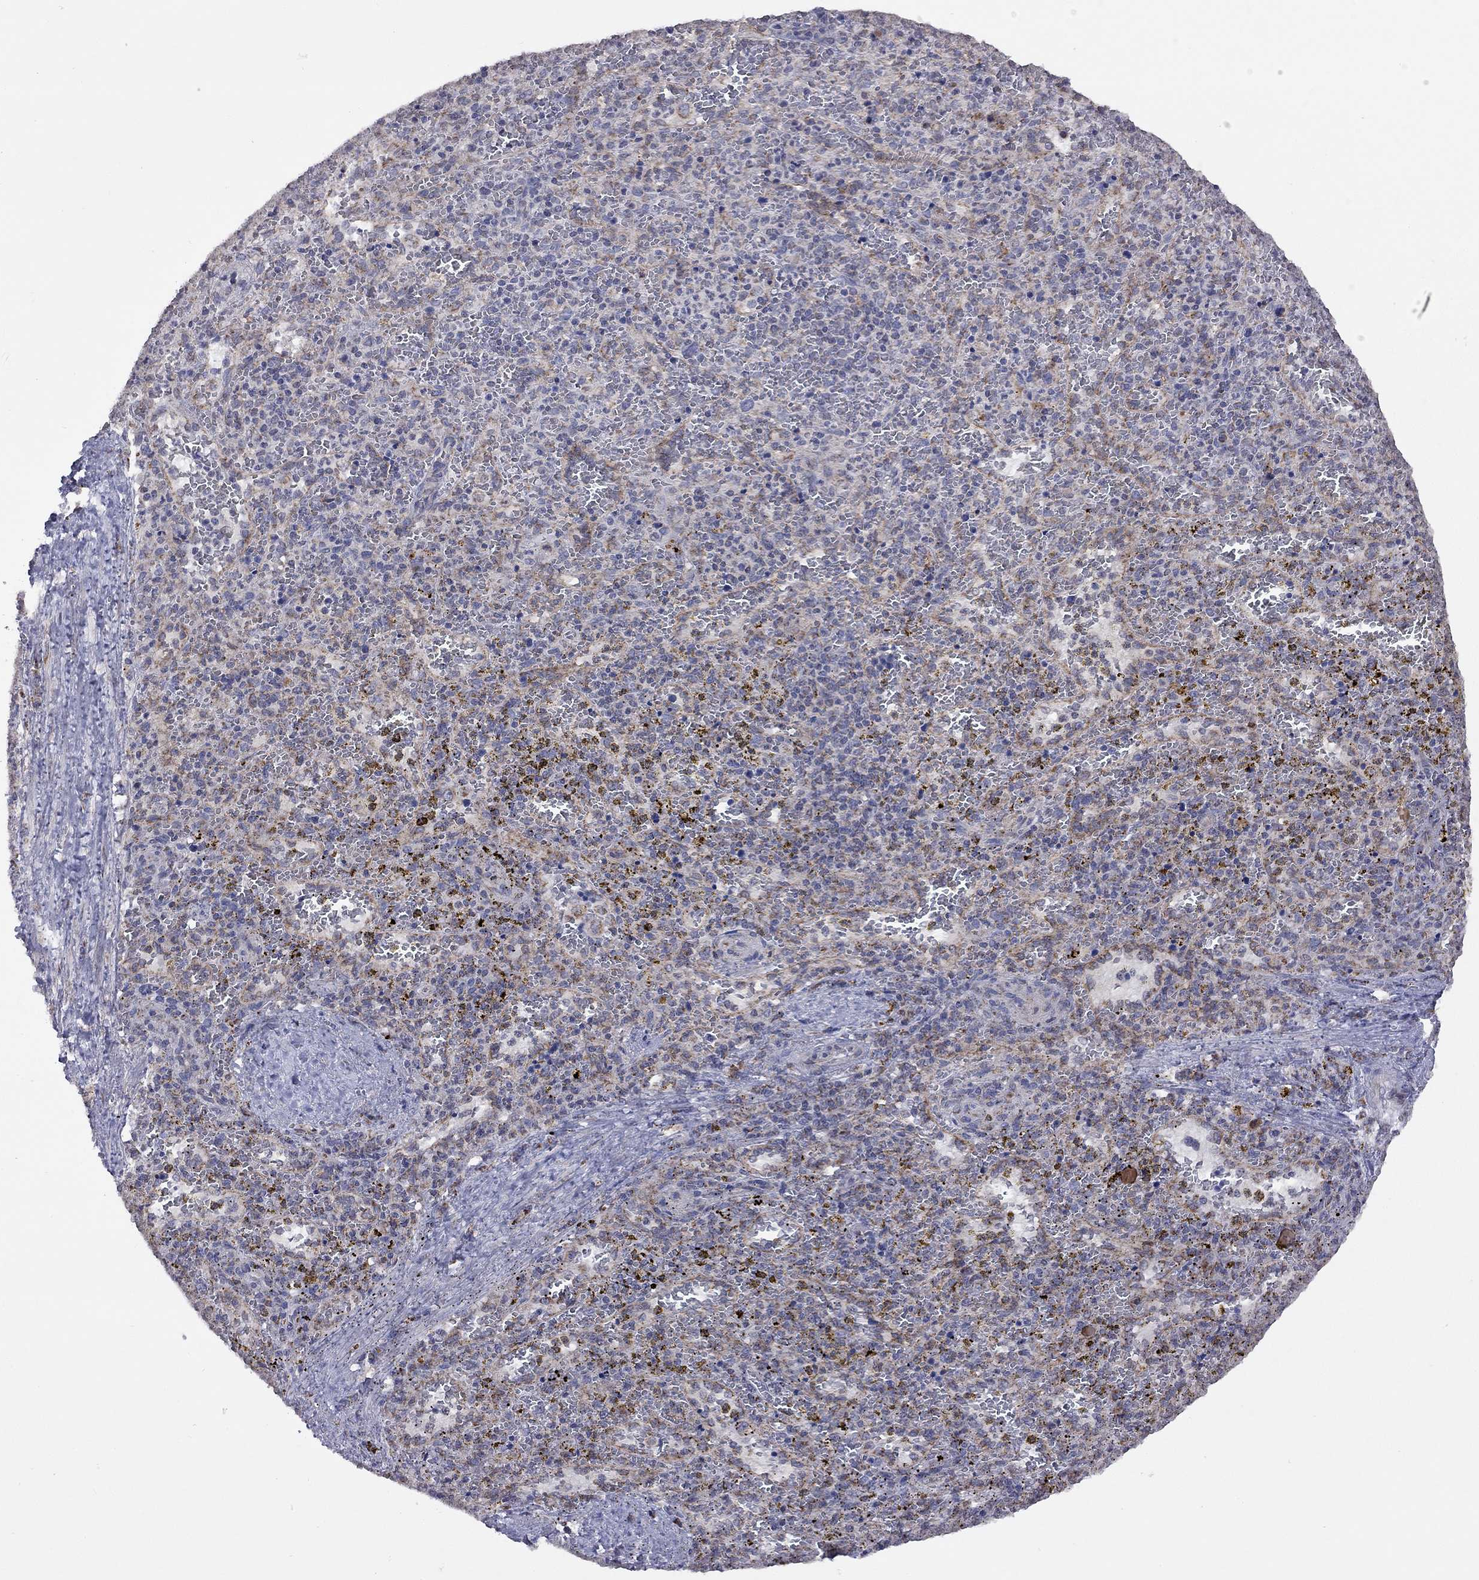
{"staining": {"intensity": "negative", "quantity": "none", "location": "none"}, "tissue": "spleen", "cell_type": "Cells in red pulp", "image_type": "normal", "snomed": [{"axis": "morphology", "description": "Normal tissue, NOS"}, {"axis": "topography", "description": "Spleen"}], "caption": "Normal spleen was stained to show a protein in brown. There is no significant staining in cells in red pulp. The staining is performed using DAB brown chromogen with nuclei counter-stained in using hematoxylin.", "gene": "NDUFB1", "patient": {"sex": "female", "age": 50}}